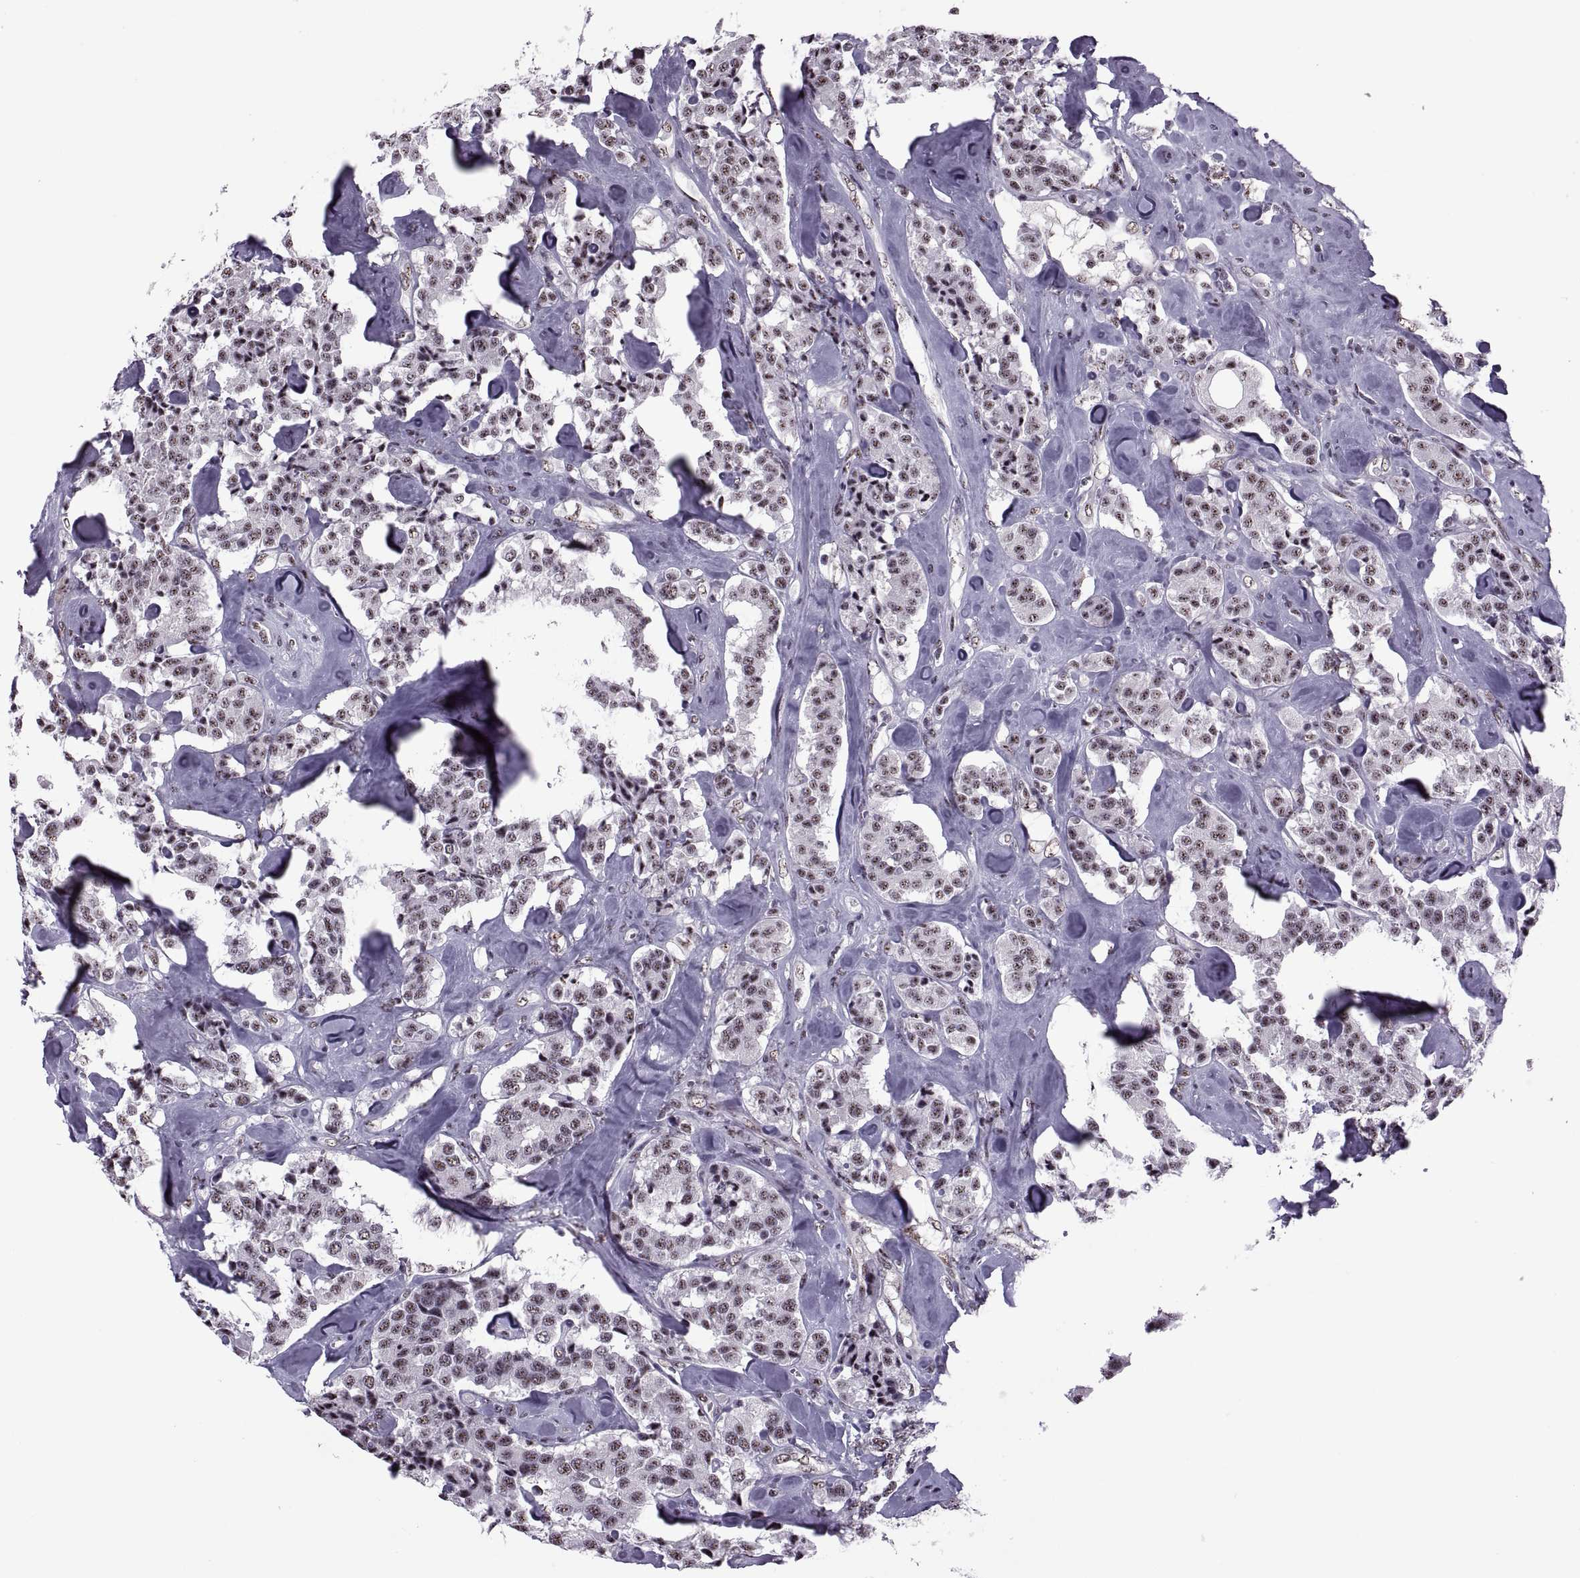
{"staining": {"intensity": "weak", "quantity": ">75%", "location": "nuclear"}, "tissue": "carcinoid", "cell_type": "Tumor cells", "image_type": "cancer", "snomed": [{"axis": "morphology", "description": "Carcinoid, malignant, NOS"}, {"axis": "topography", "description": "Pancreas"}], "caption": "Protein staining demonstrates weak nuclear expression in approximately >75% of tumor cells in carcinoid.", "gene": "MAGEA4", "patient": {"sex": "male", "age": 41}}